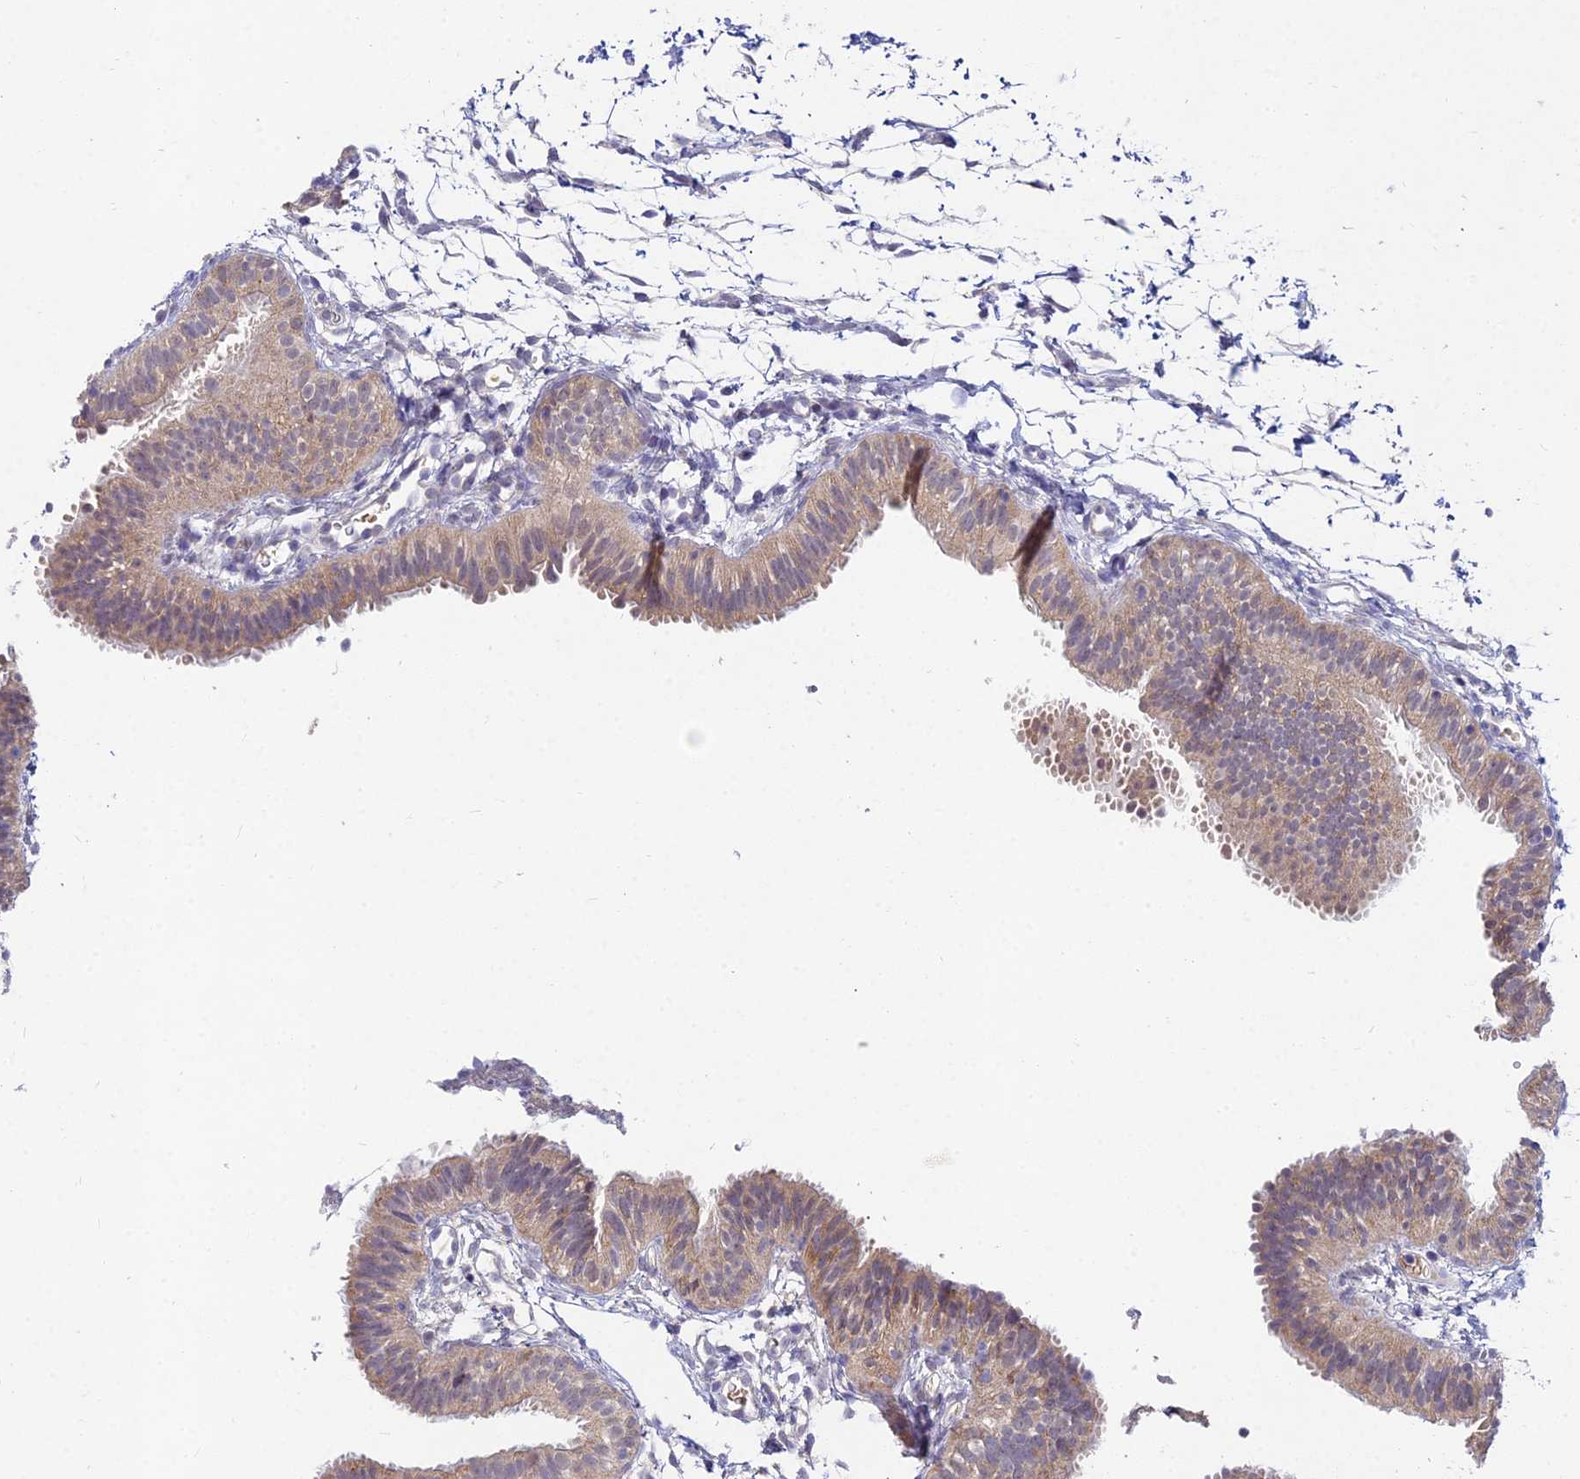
{"staining": {"intensity": "weak", "quantity": ">75%", "location": "cytoplasmic/membranous"}, "tissue": "fallopian tube", "cell_type": "Glandular cells", "image_type": "normal", "snomed": [{"axis": "morphology", "description": "Normal tissue, NOS"}, {"axis": "topography", "description": "Fallopian tube"}], "caption": "Immunohistochemistry (DAB) staining of normal fallopian tube reveals weak cytoplasmic/membranous protein staining in approximately >75% of glandular cells.", "gene": "WDR43", "patient": {"sex": "female", "age": 35}}